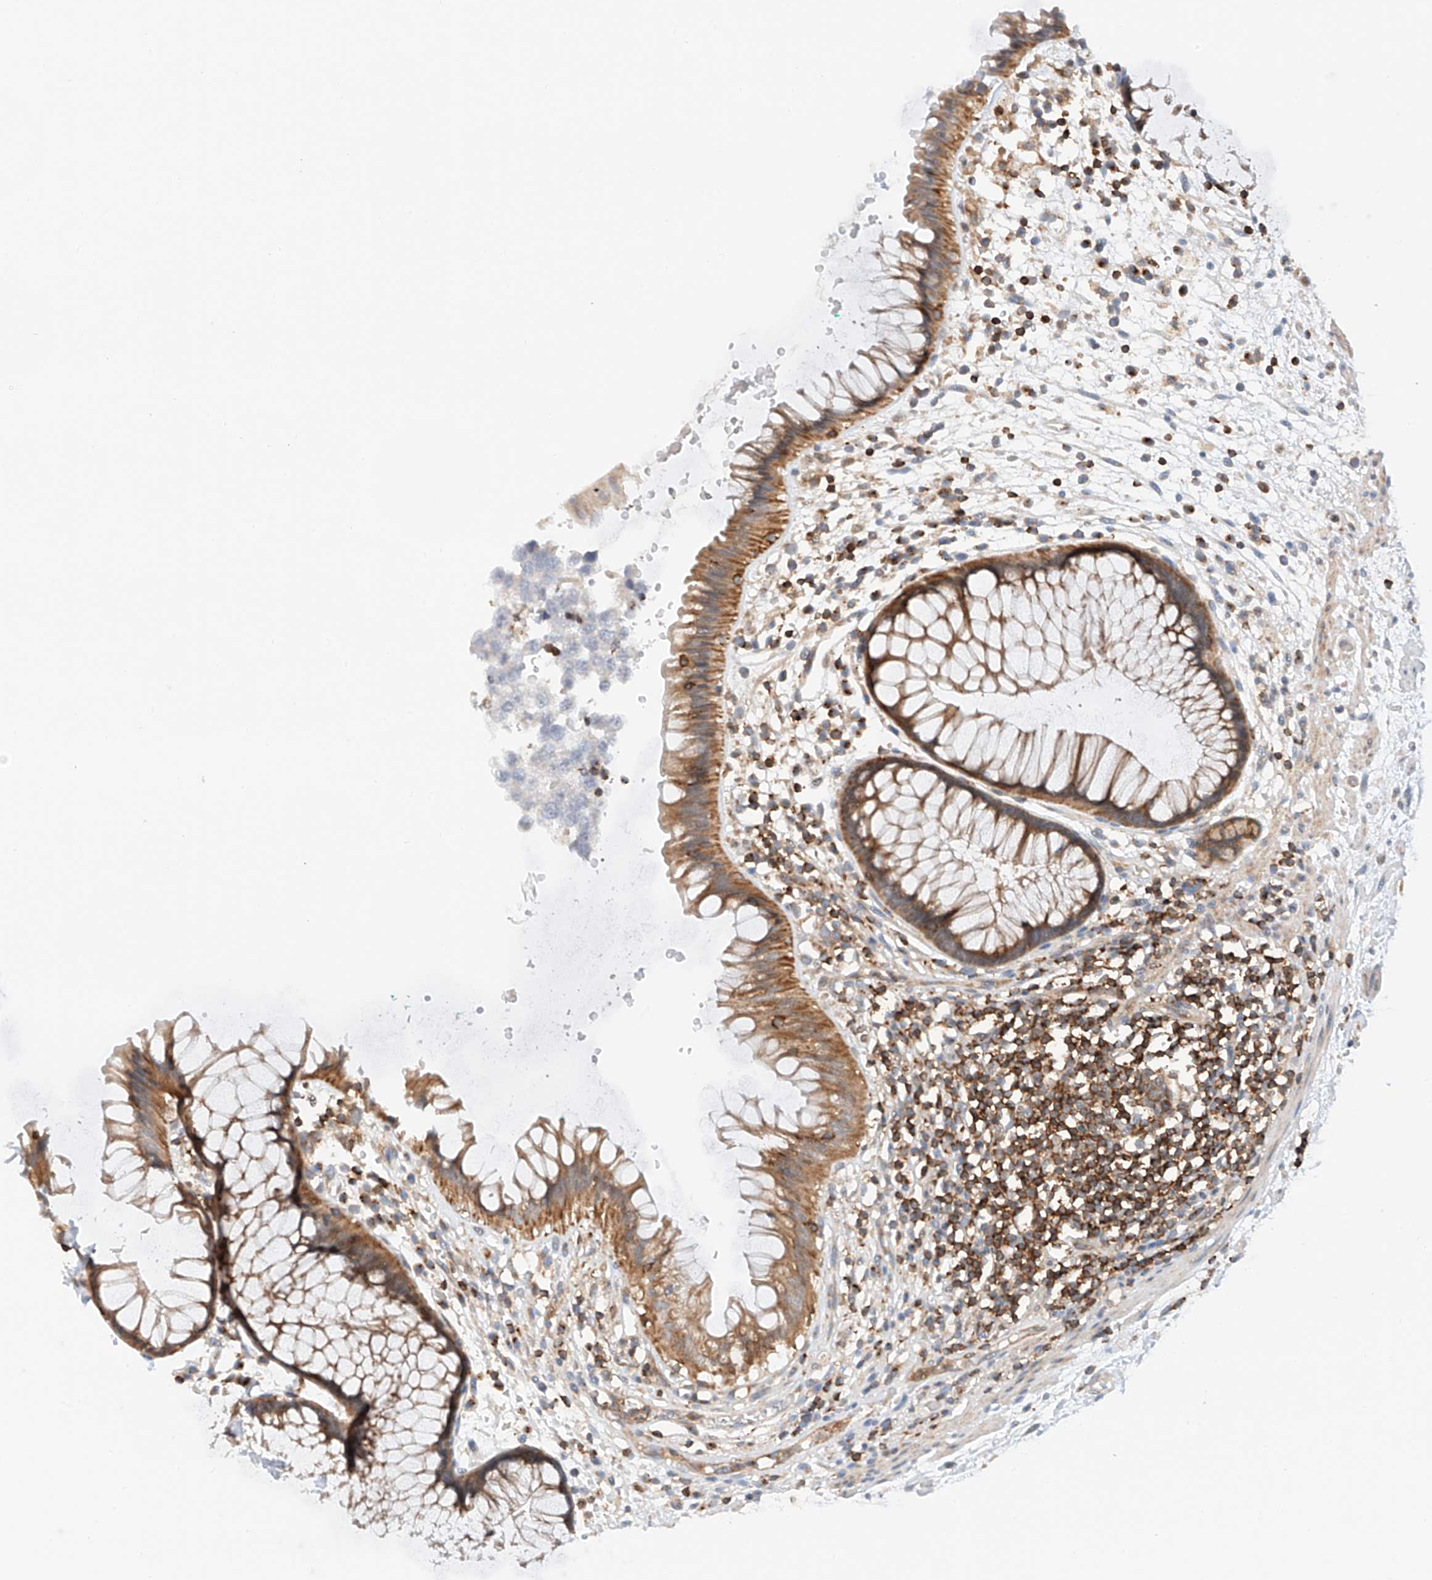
{"staining": {"intensity": "moderate", "quantity": ">75%", "location": "cytoplasmic/membranous"}, "tissue": "rectum", "cell_type": "Glandular cells", "image_type": "normal", "snomed": [{"axis": "morphology", "description": "Normal tissue, NOS"}, {"axis": "topography", "description": "Rectum"}], "caption": "Brown immunohistochemical staining in unremarkable human rectum displays moderate cytoplasmic/membranous expression in about >75% of glandular cells.", "gene": "MFN2", "patient": {"sex": "male", "age": 51}}